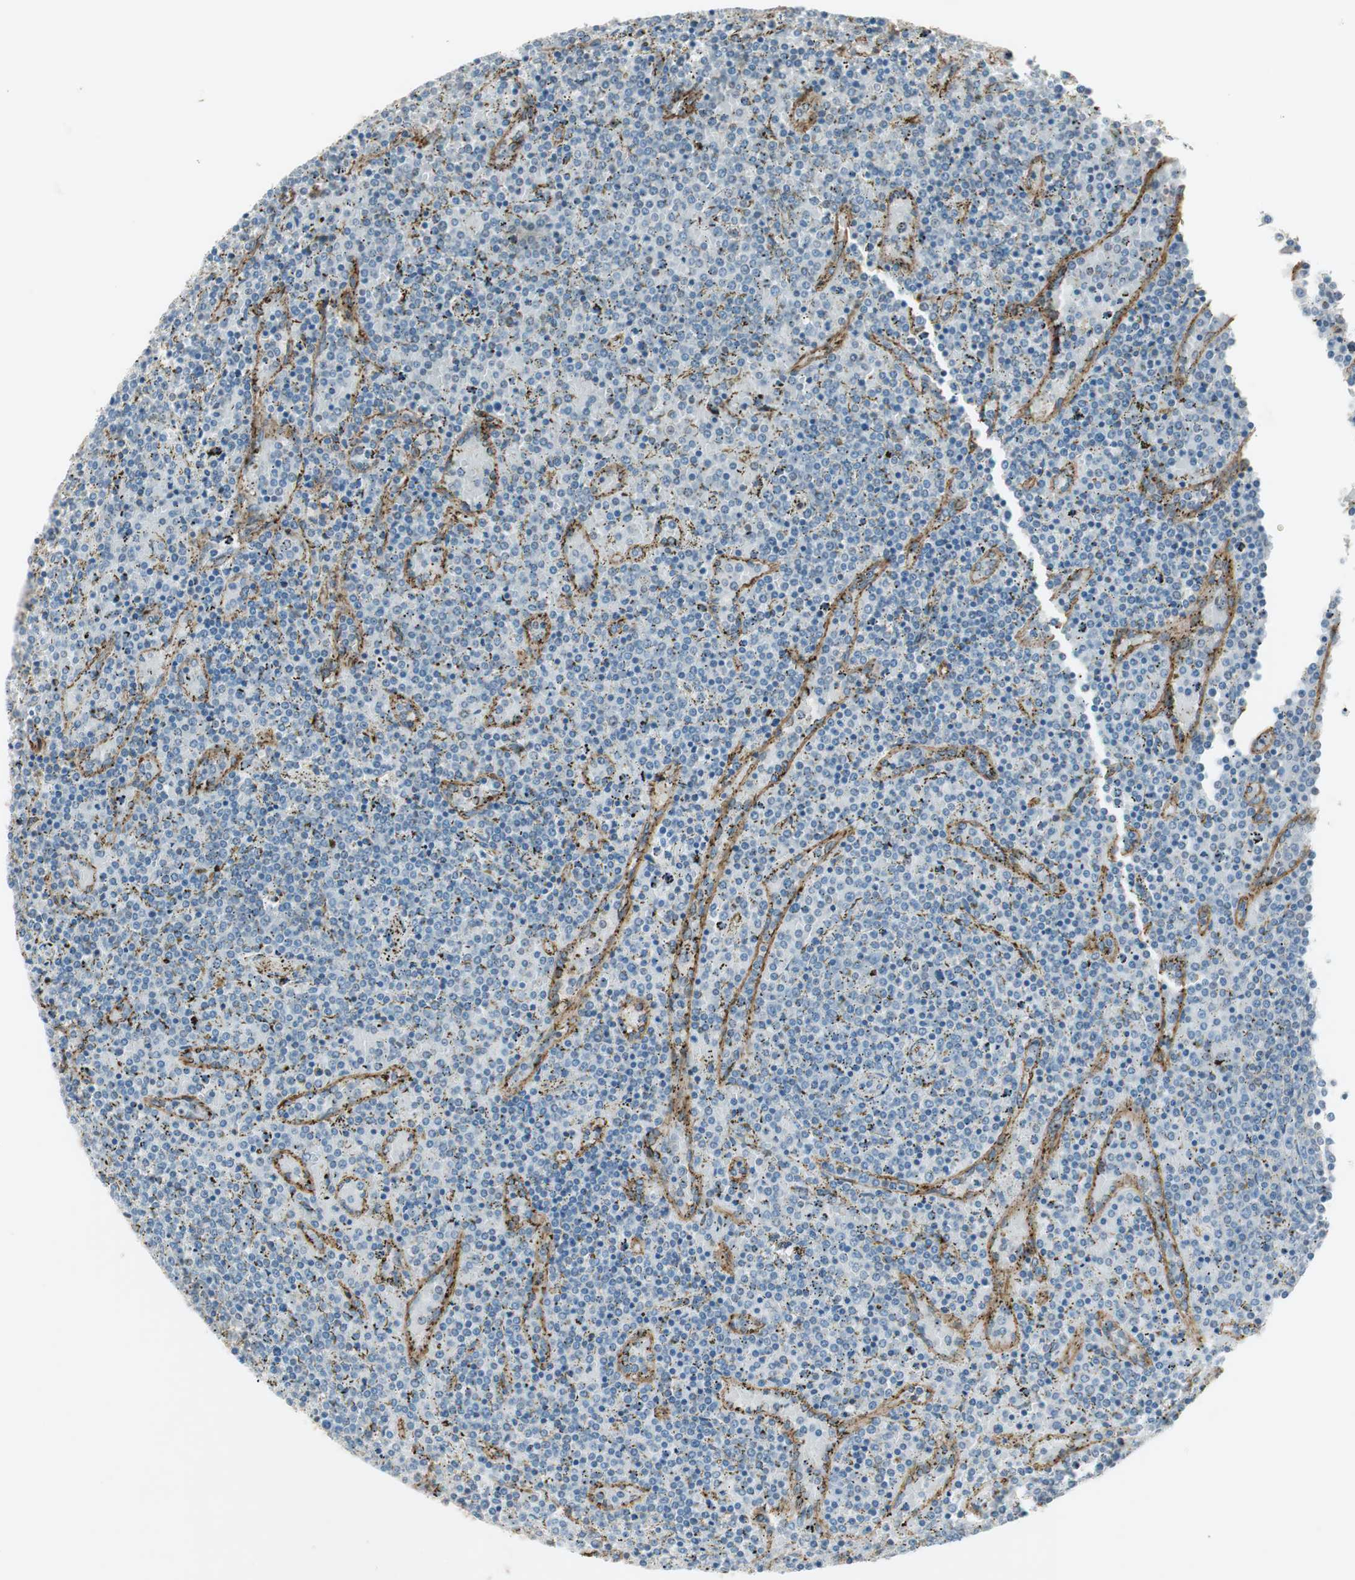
{"staining": {"intensity": "negative", "quantity": "none", "location": "none"}, "tissue": "lymphoma", "cell_type": "Tumor cells", "image_type": "cancer", "snomed": [{"axis": "morphology", "description": "Malignant lymphoma, non-Hodgkin's type, Low grade"}, {"axis": "topography", "description": "Spleen"}], "caption": "There is no significant staining in tumor cells of lymphoma.", "gene": "ITGB4", "patient": {"sex": "female", "age": 77}}